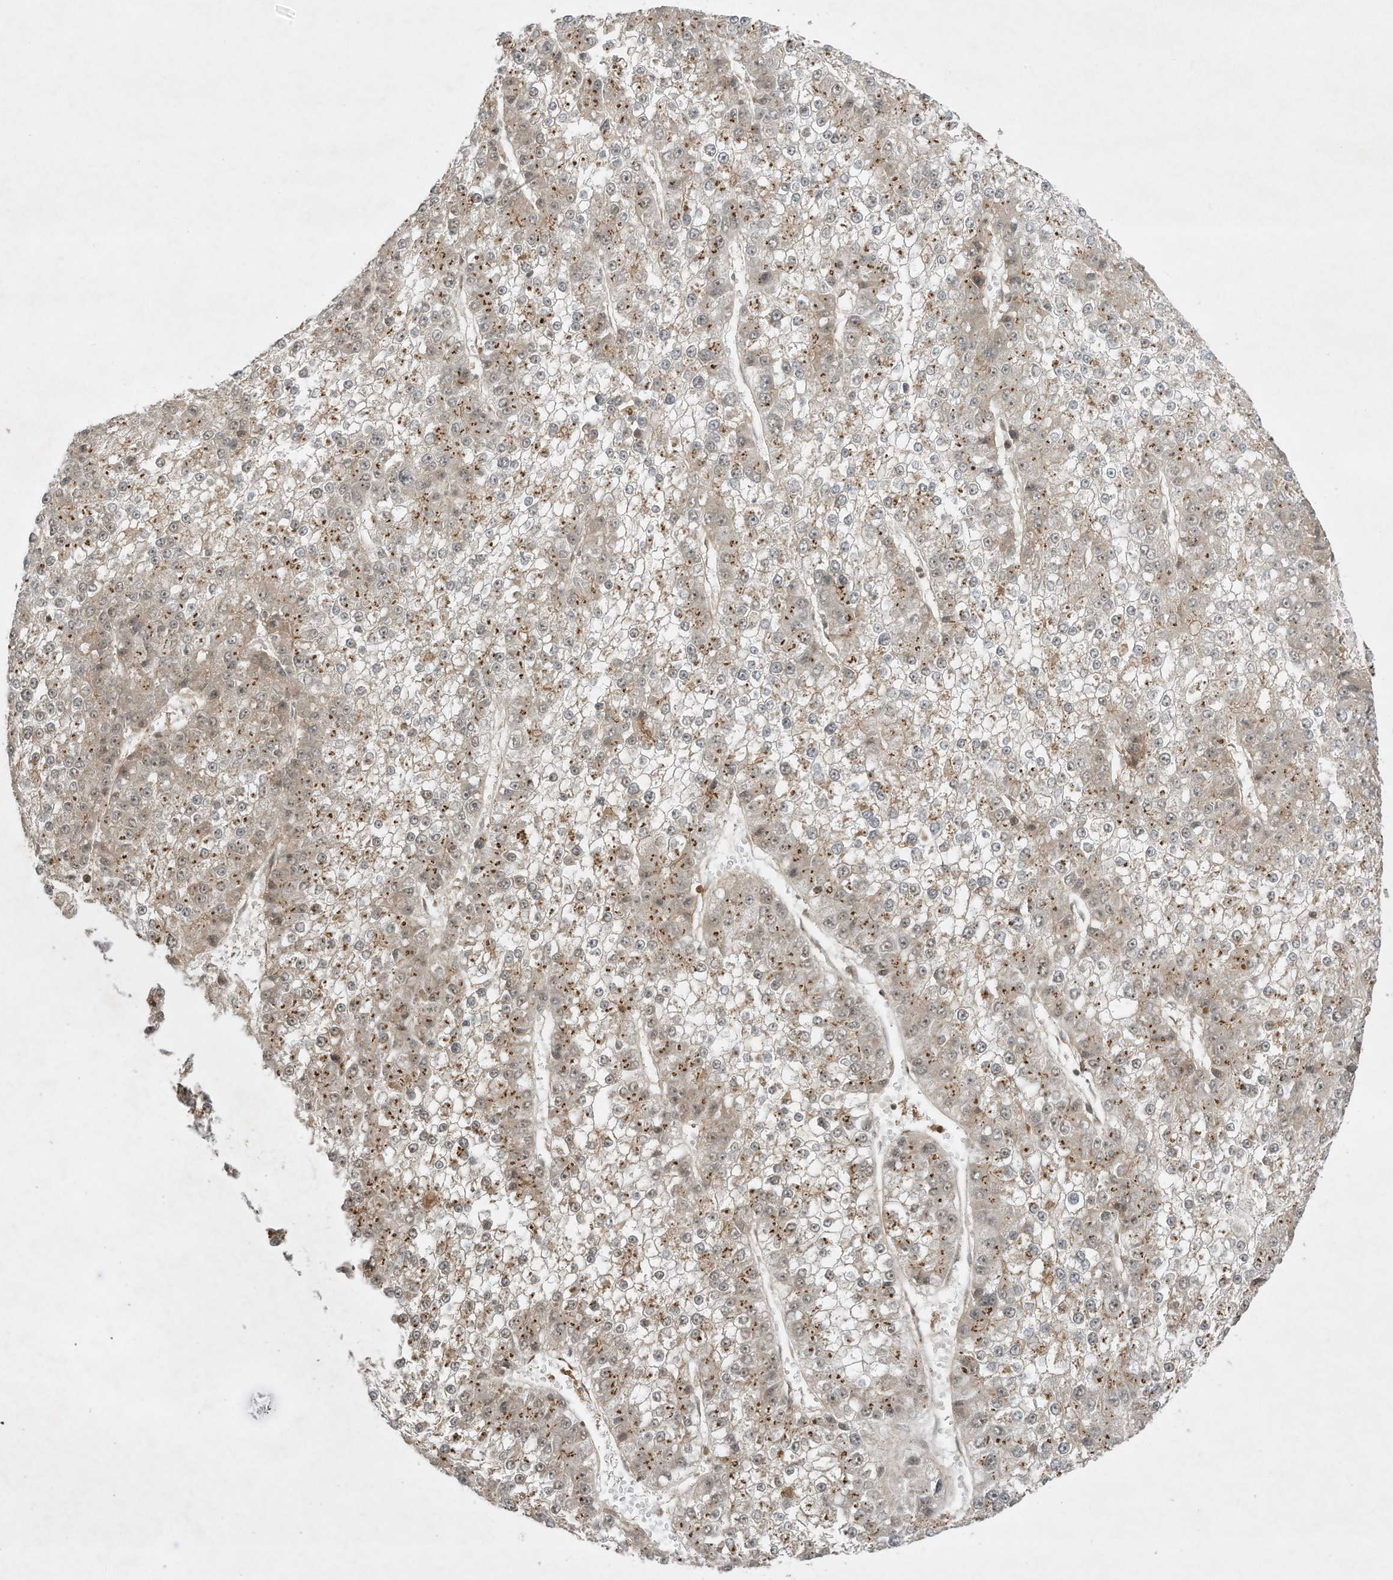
{"staining": {"intensity": "moderate", "quantity": "25%-75%", "location": "cytoplasmic/membranous"}, "tissue": "liver cancer", "cell_type": "Tumor cells", "image_type": "cancer", "snomed": [{"axis": "morphology", "description": "Carcinoma, Hepatocellular, NOS"}, {"axis": "topography", "description": "Liver"}], "caption": "Immunohistochemical staining of liver hepatocellular carcinoma exhibits moderate cytoplasmic/membranous protein expression in approximately 25%-75% of tumor cells.", "gene": "CERT1", "patient": {"sex": "female", "age": 73}}